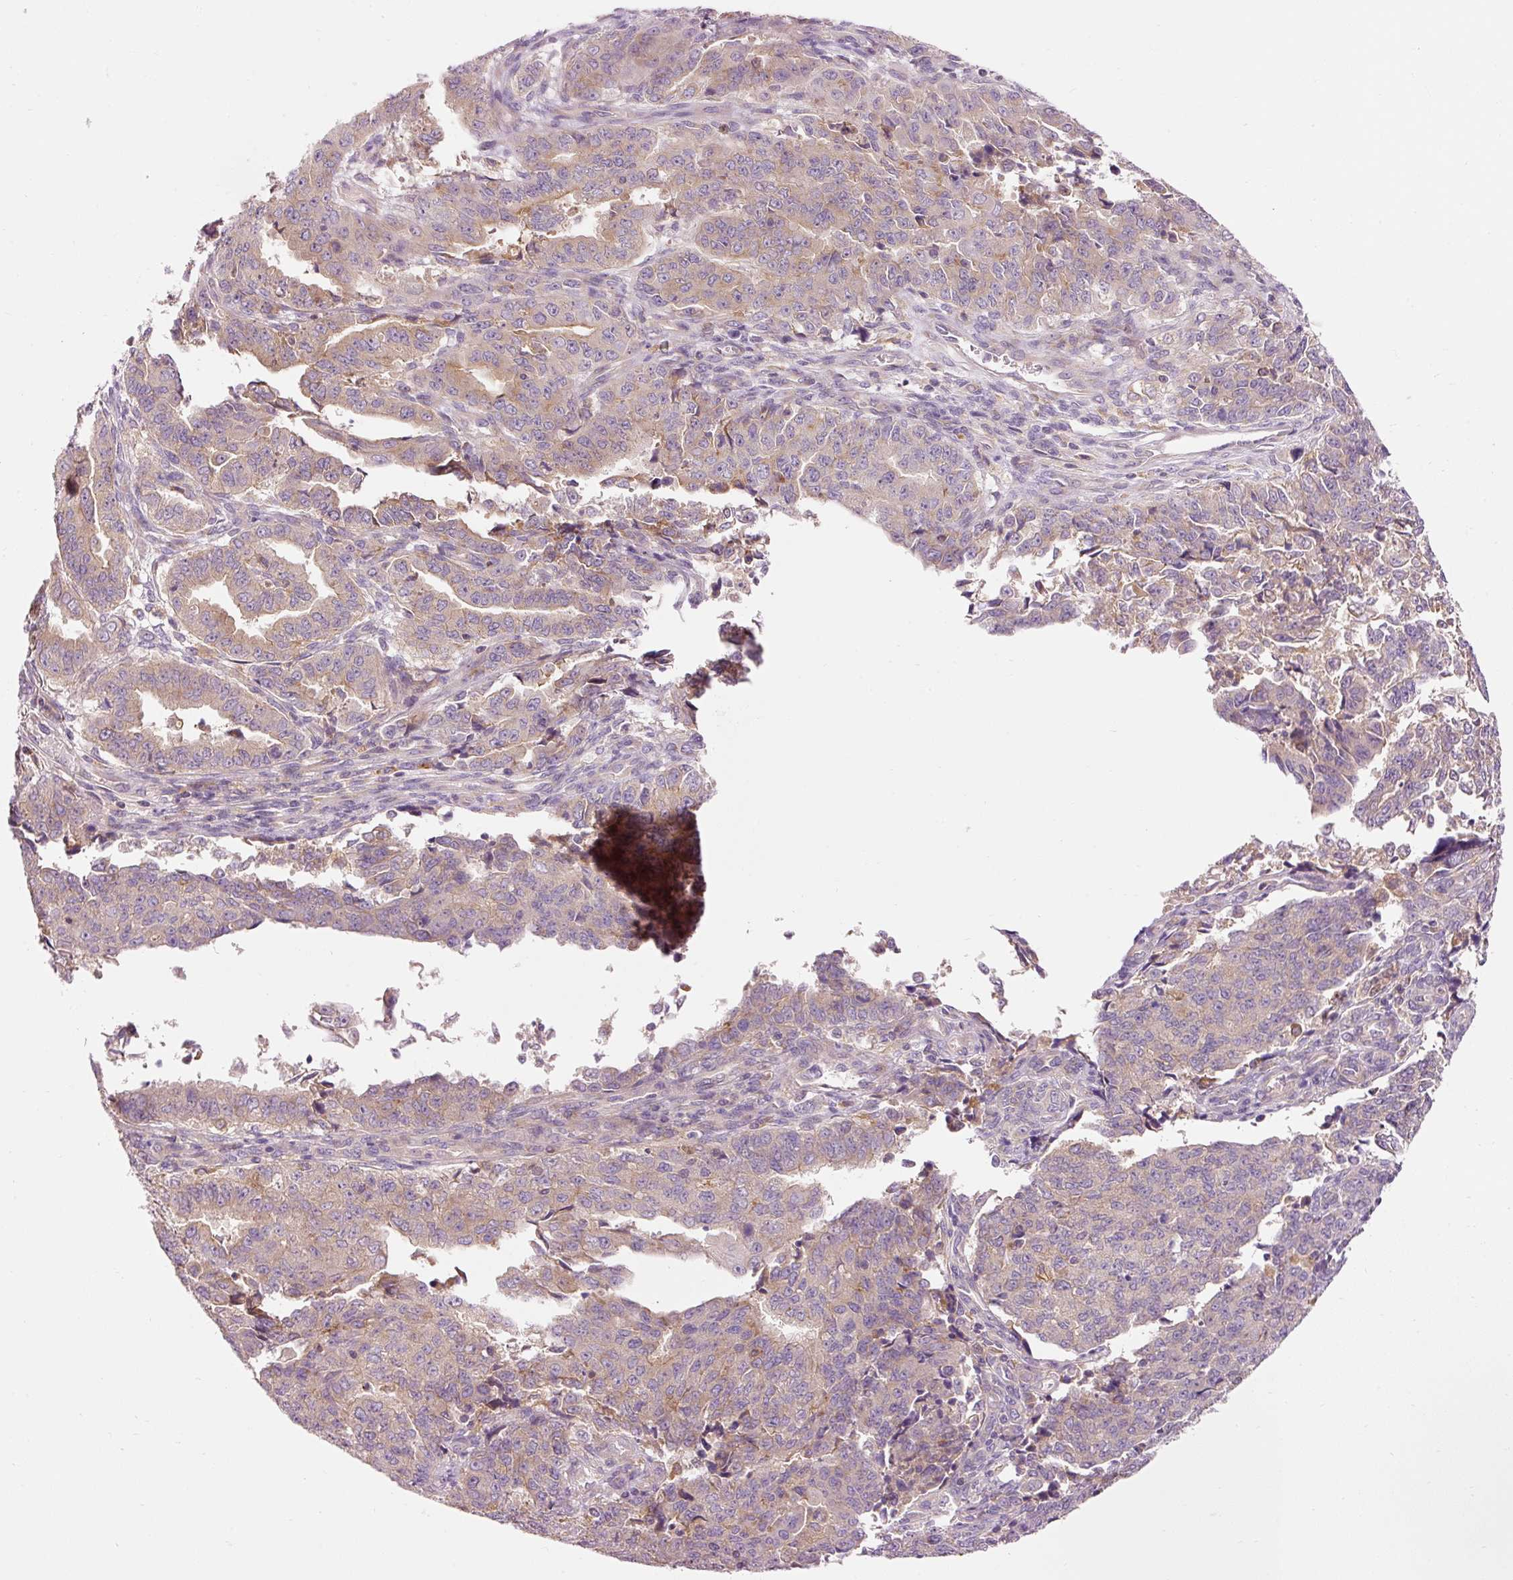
{"staining": {"intensity": "weak", "quantity": "<25%", "location": "cytoplasmic/membranous"}, "tissue": "endometrial cancer", "cell_type": "Tumor cells", "image_type": "cancer", "snomed": [{"axis": "morphology", "description": "Adenocarcinoma, NOS"}, {"axis": "topography", "description": "Endometrium"}], "caption": "This is an immunohistochemistry micrograph of endometrial adenocarcinoma. There is no staining in tumor cells.", "gene": "NAPA", "patient": {"sex": "female", "age": 50}}